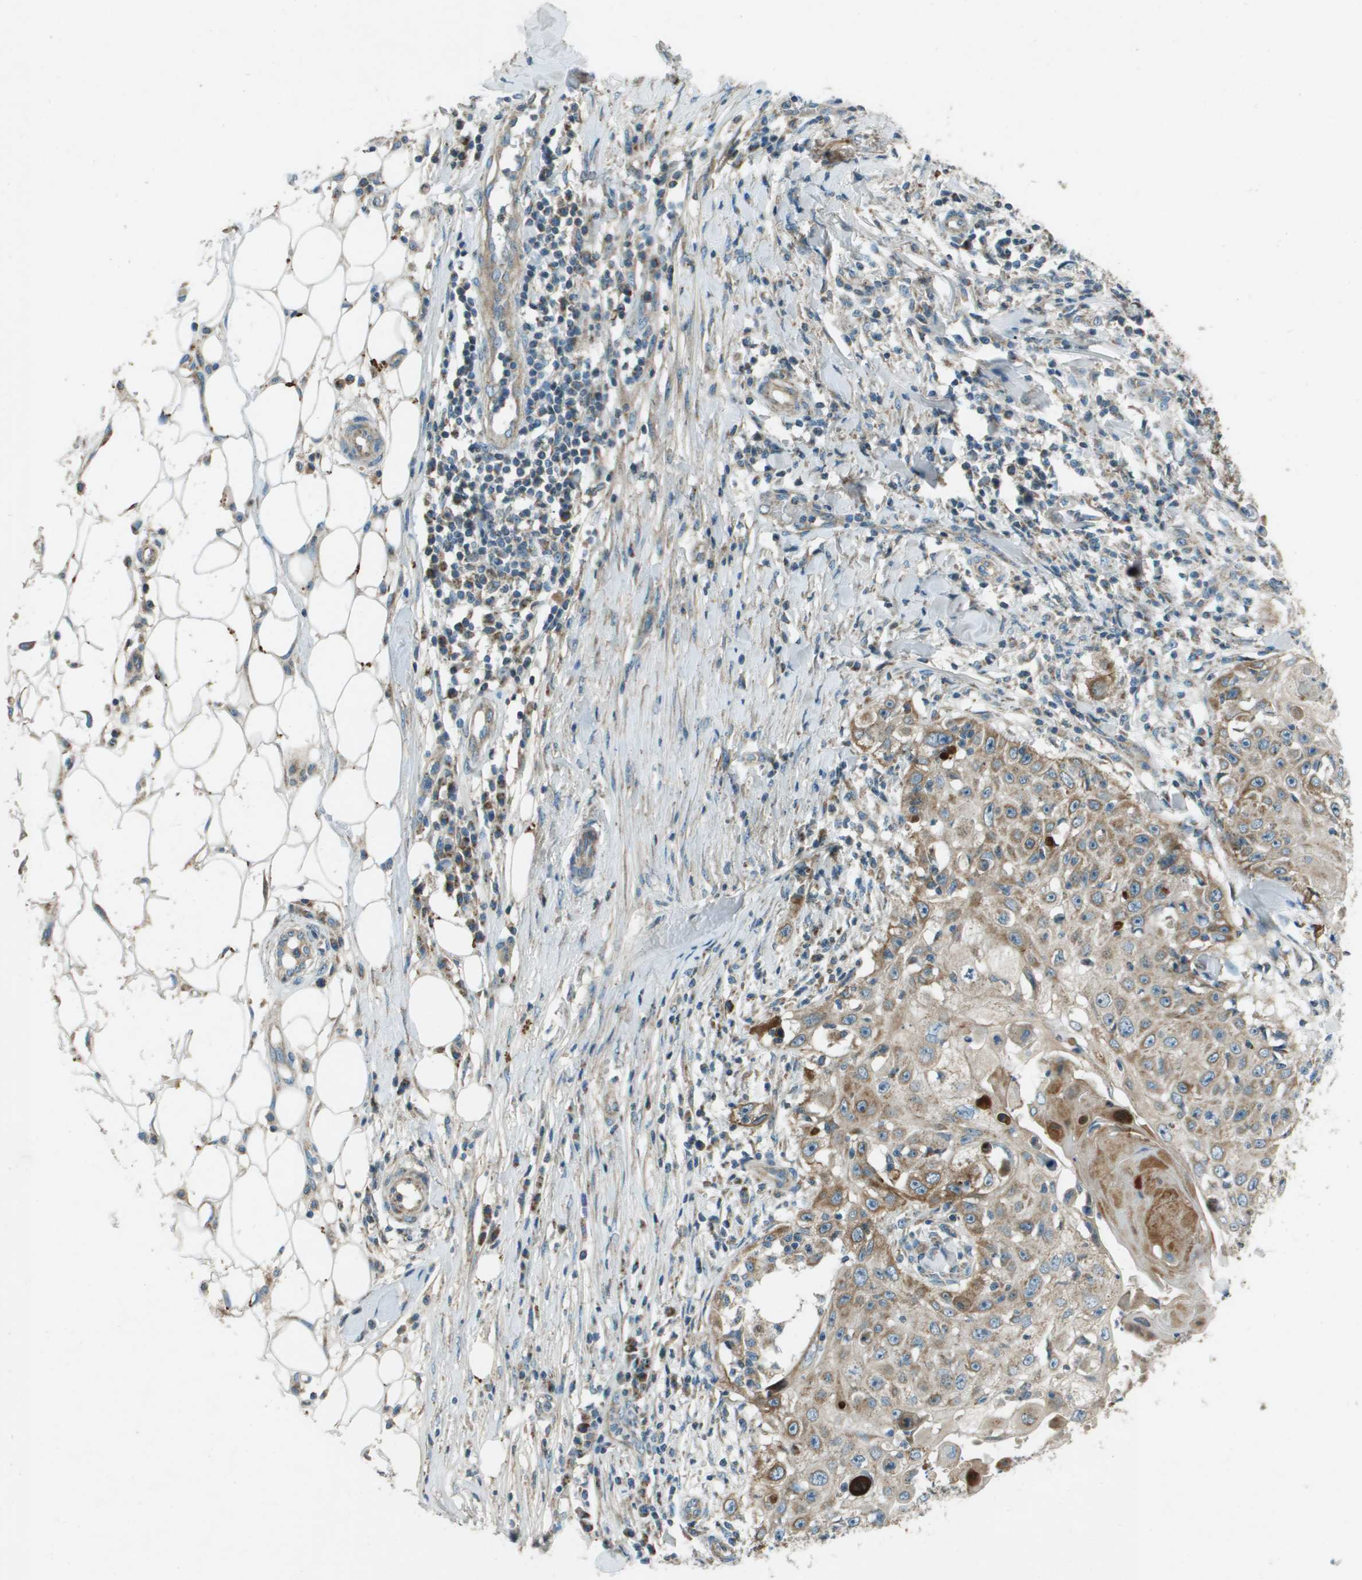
{"staining": {"intensity": "moderate", "quantity": ">75%", "location": "cytoplasmic/membranous"}, "tissue": "skin cancer", "cell_type": "Tumor cells", "image_type": "cancer", "snomed": [{"axis": "morphology", "description": "Squamous cell carcinoma, NOS"}, {"axis": "topography", "description": "Skin"}], "caption": "IHC image of neoplastic tissue: skin squamous cell carcinoma stained using immunohistochemistry demonstrates medium levels of moderate protein expression localized specifically in the cytoplasmic/membranous of tumor cells, appearing as a cytoplasmic/membranous brown color.", "gene": "MIGA1", "patient": {"sex": "male", "age": 86}}